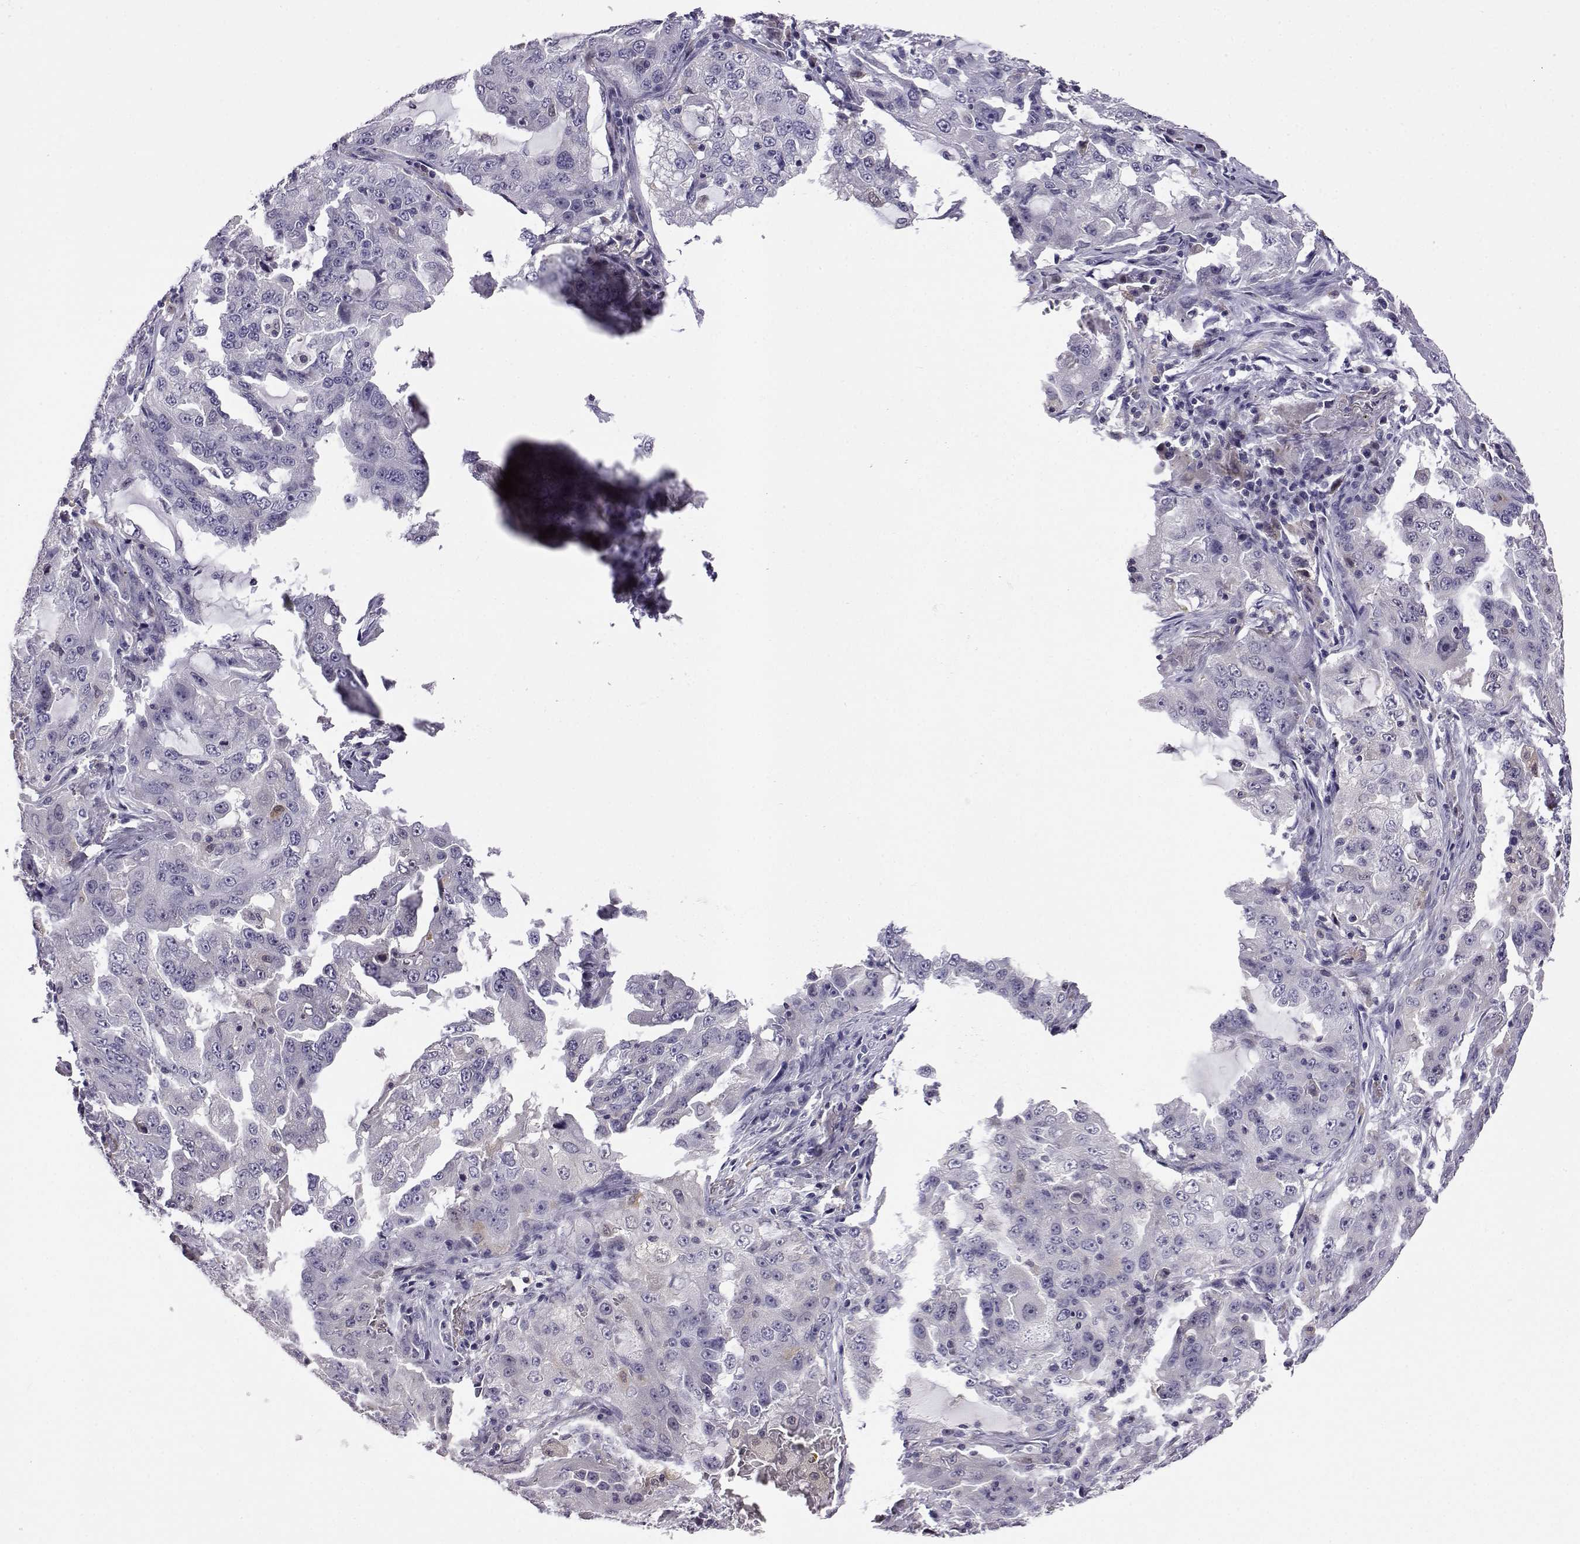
{"staining": {"intensity": "negative", "quantity": "none", "location": "none"}, "tissue": "lung cancer", "cell_type": "Tumor cells", "image_type": "cancer", "snomed": [{"axis": "morphology", "description": "Adenocarcinoma, NOS"}, {"axis": "topography", "description": "Lung"}], "caption": "Tumor cells are negative for protein expression in human lung cancer (adenocarcinoma).", "gene": "AKR1B1", "patient": {"sex": "female", "age": 61}}